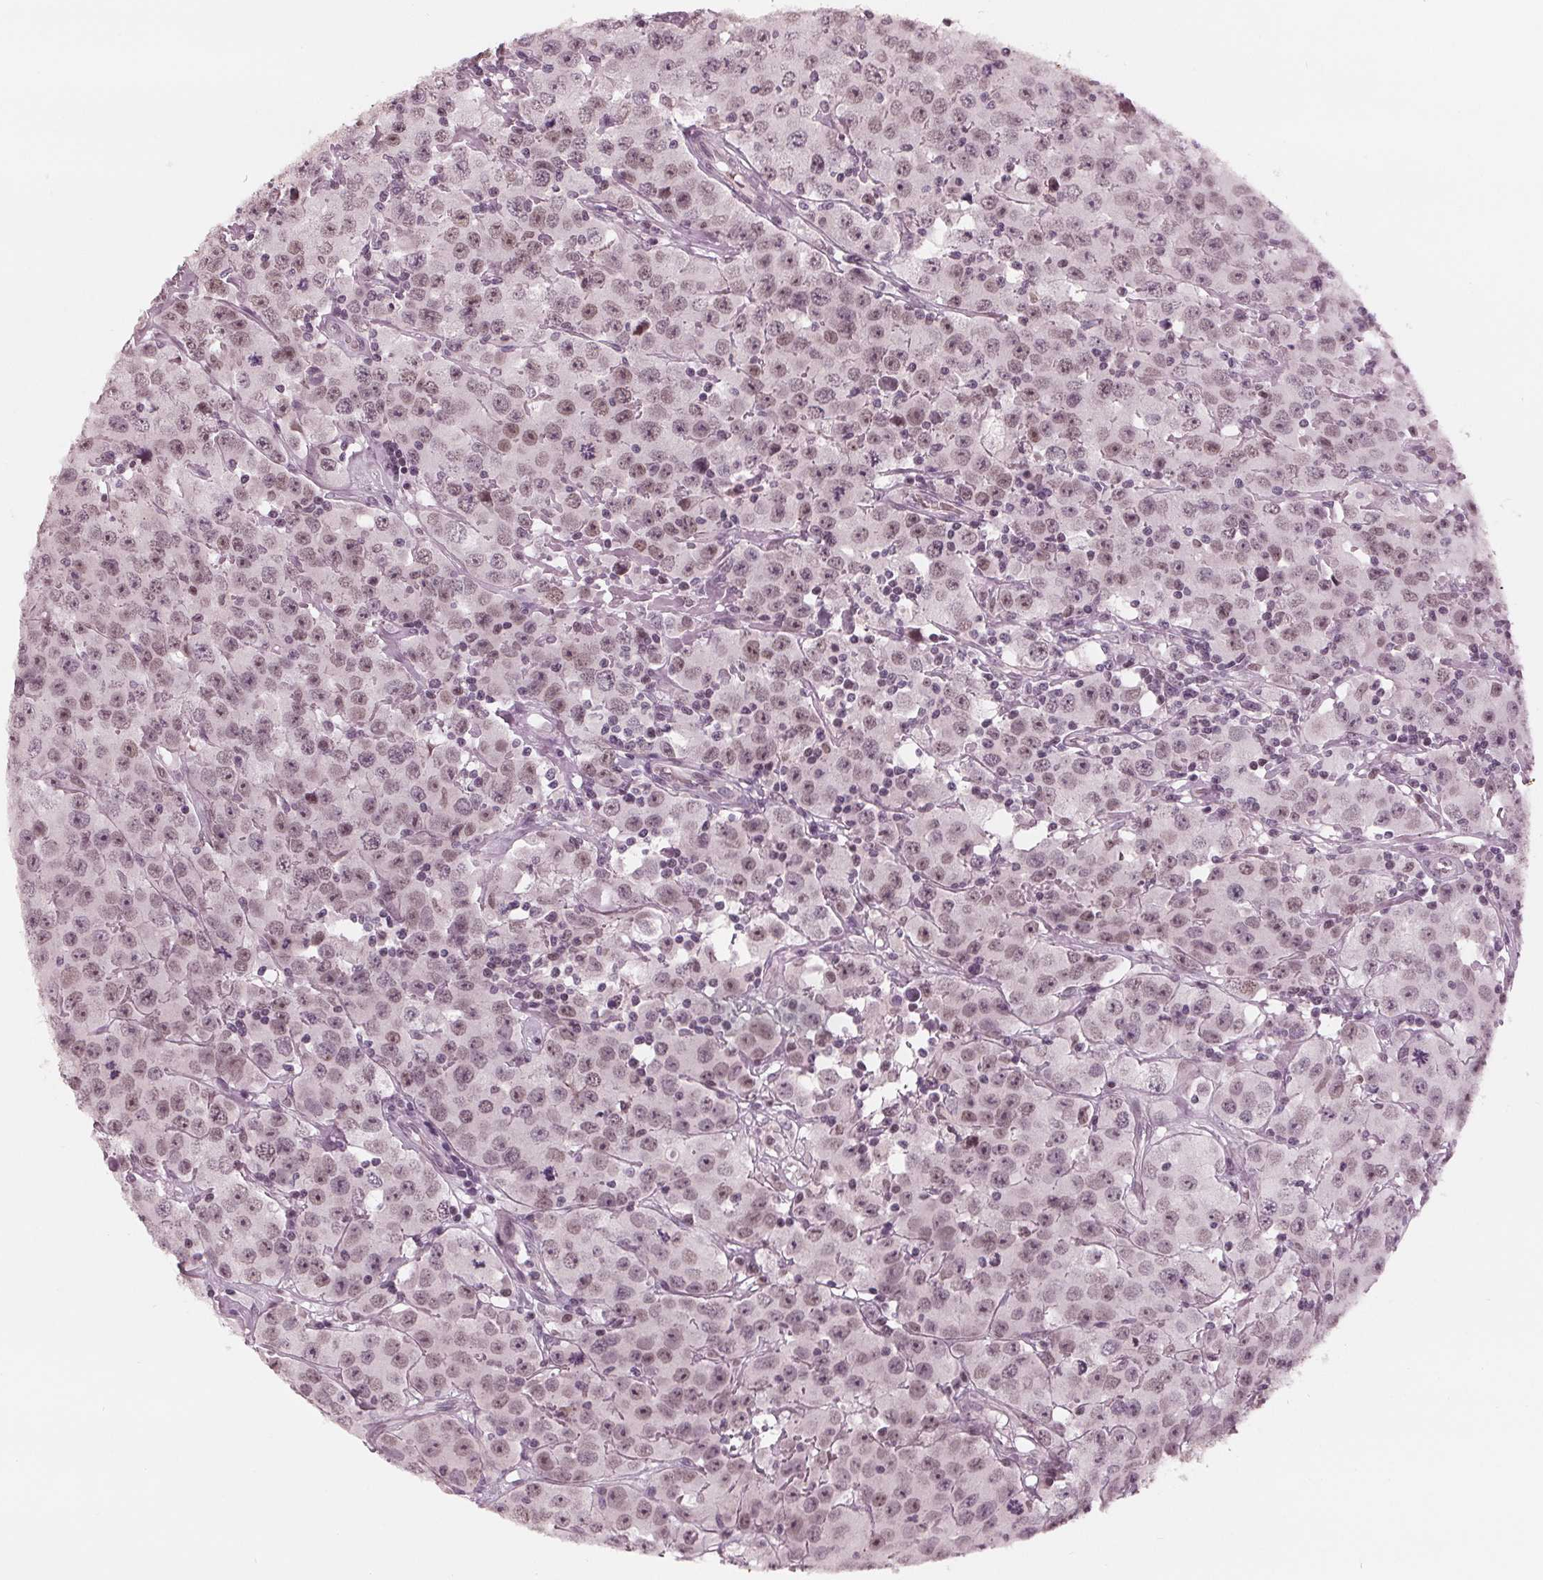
{"staining": {"intensity": "weak", "quantity": "25%-75%", "location": "nuclear"}, "tissue": "testis cancer", "cell_type": "Tumor cells", "image_type": "cancer", "snomed": [{"axis": "morphology", "description": "Seminoma, NOS"}, {"axis": "topography", "description": "Testis"}], "caption": "This micrograph exhibits immunohistochemistry staining of testis seminoma, with low weak nuclear staining in approximately 25%-75% of tumor cells.", "gene": "DNMT3L", "patient": {"sex": "male", "age": 52}}